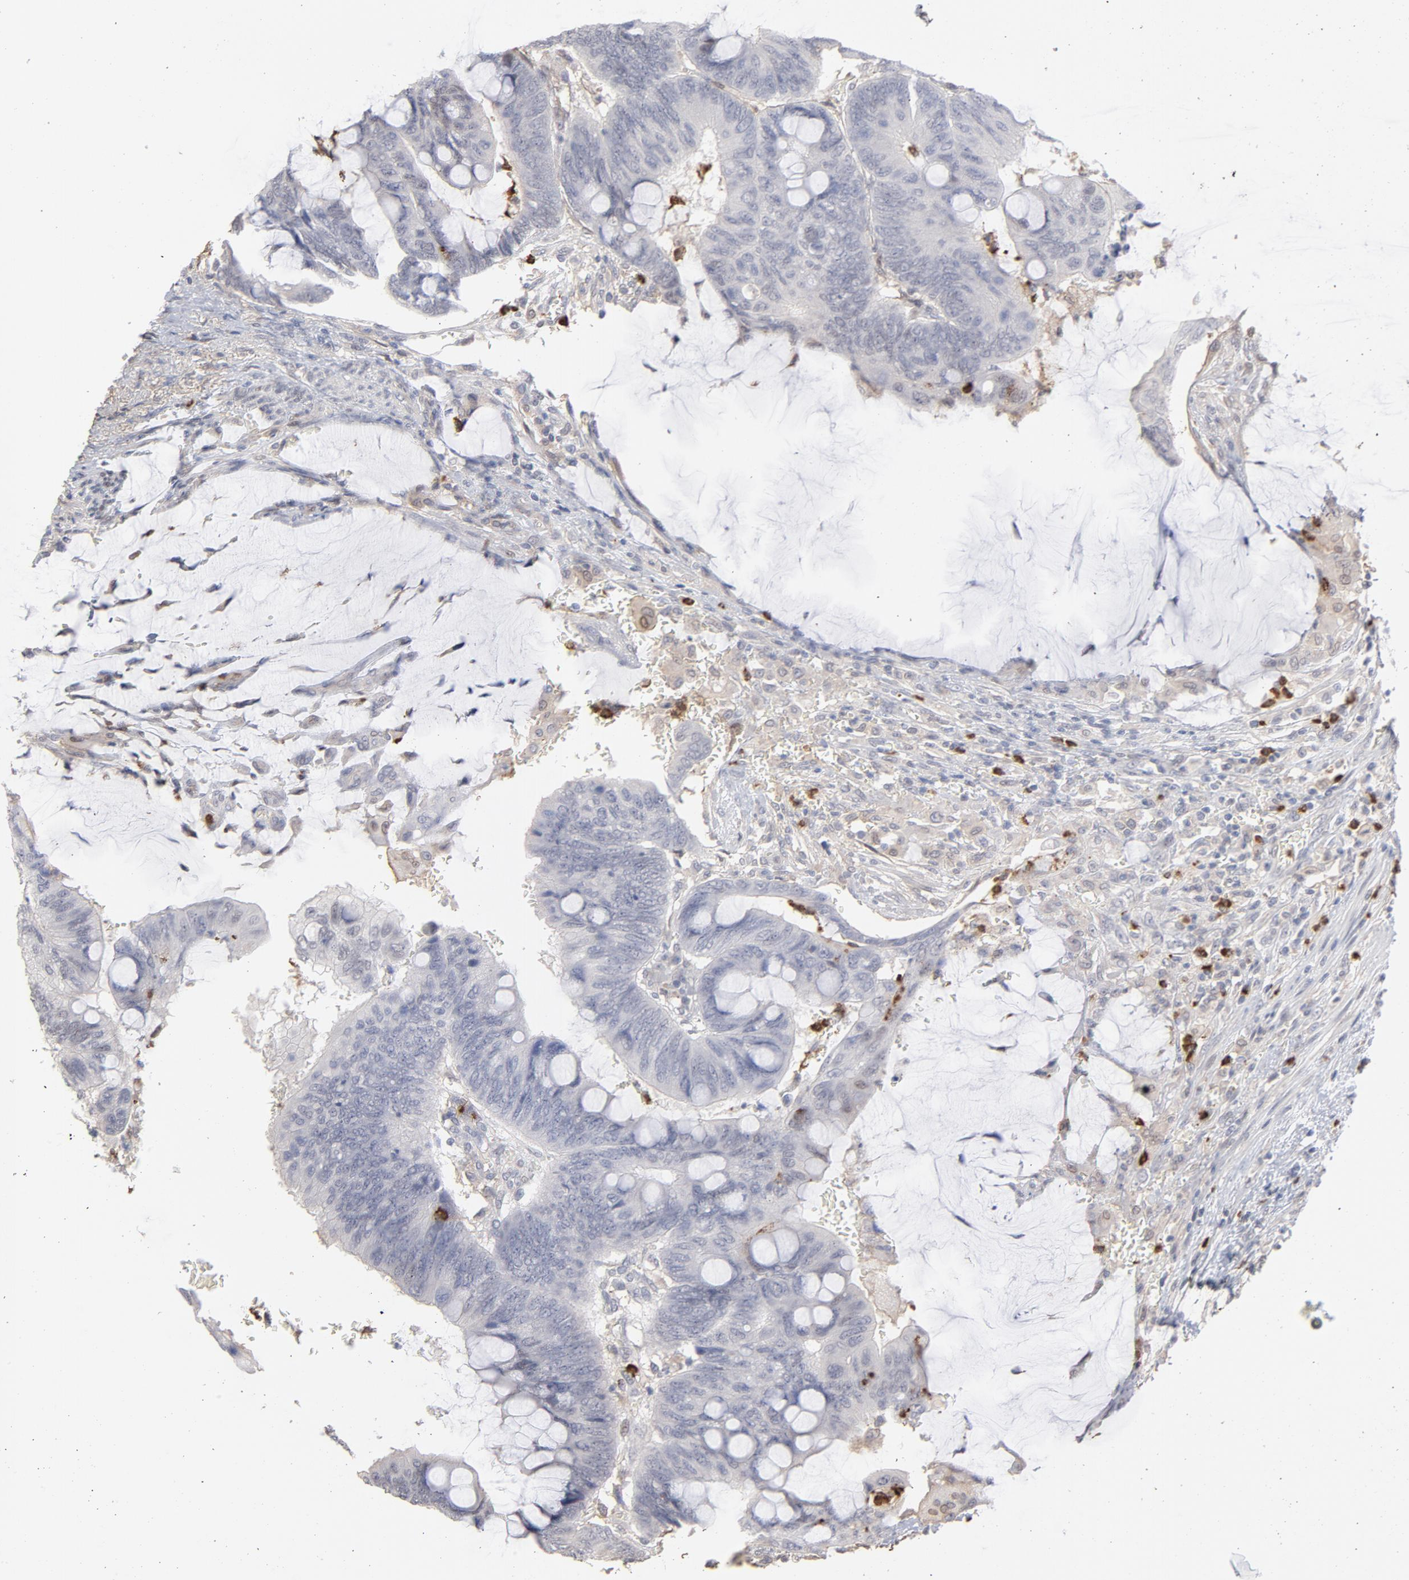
{"staining": {"intensity": "negative", "quantity": "none", "location": "none"}, "tissue": "colorectal cancer", "cell_type": "Tumor cells", "image_type": "cancer", "snomed": [{"axis": "morphology", "description": "Normal tissue, NOS"}, {"axis": "morphology", "description": "Adenocarcinoma, NOS"}, {"axis": "topography", "description": "Rectum"}], "caption": "Immunohistochemistry (IHC) histopathology image of neoplastic tissue: human colorectal adenocarcinoma stained with DAB (3,3'-diaminobenzidine) demonstrates no significant protein expression in tumor cells.", "gene": "PNMA1", "patient": {"sex": "male", "age": 92}}